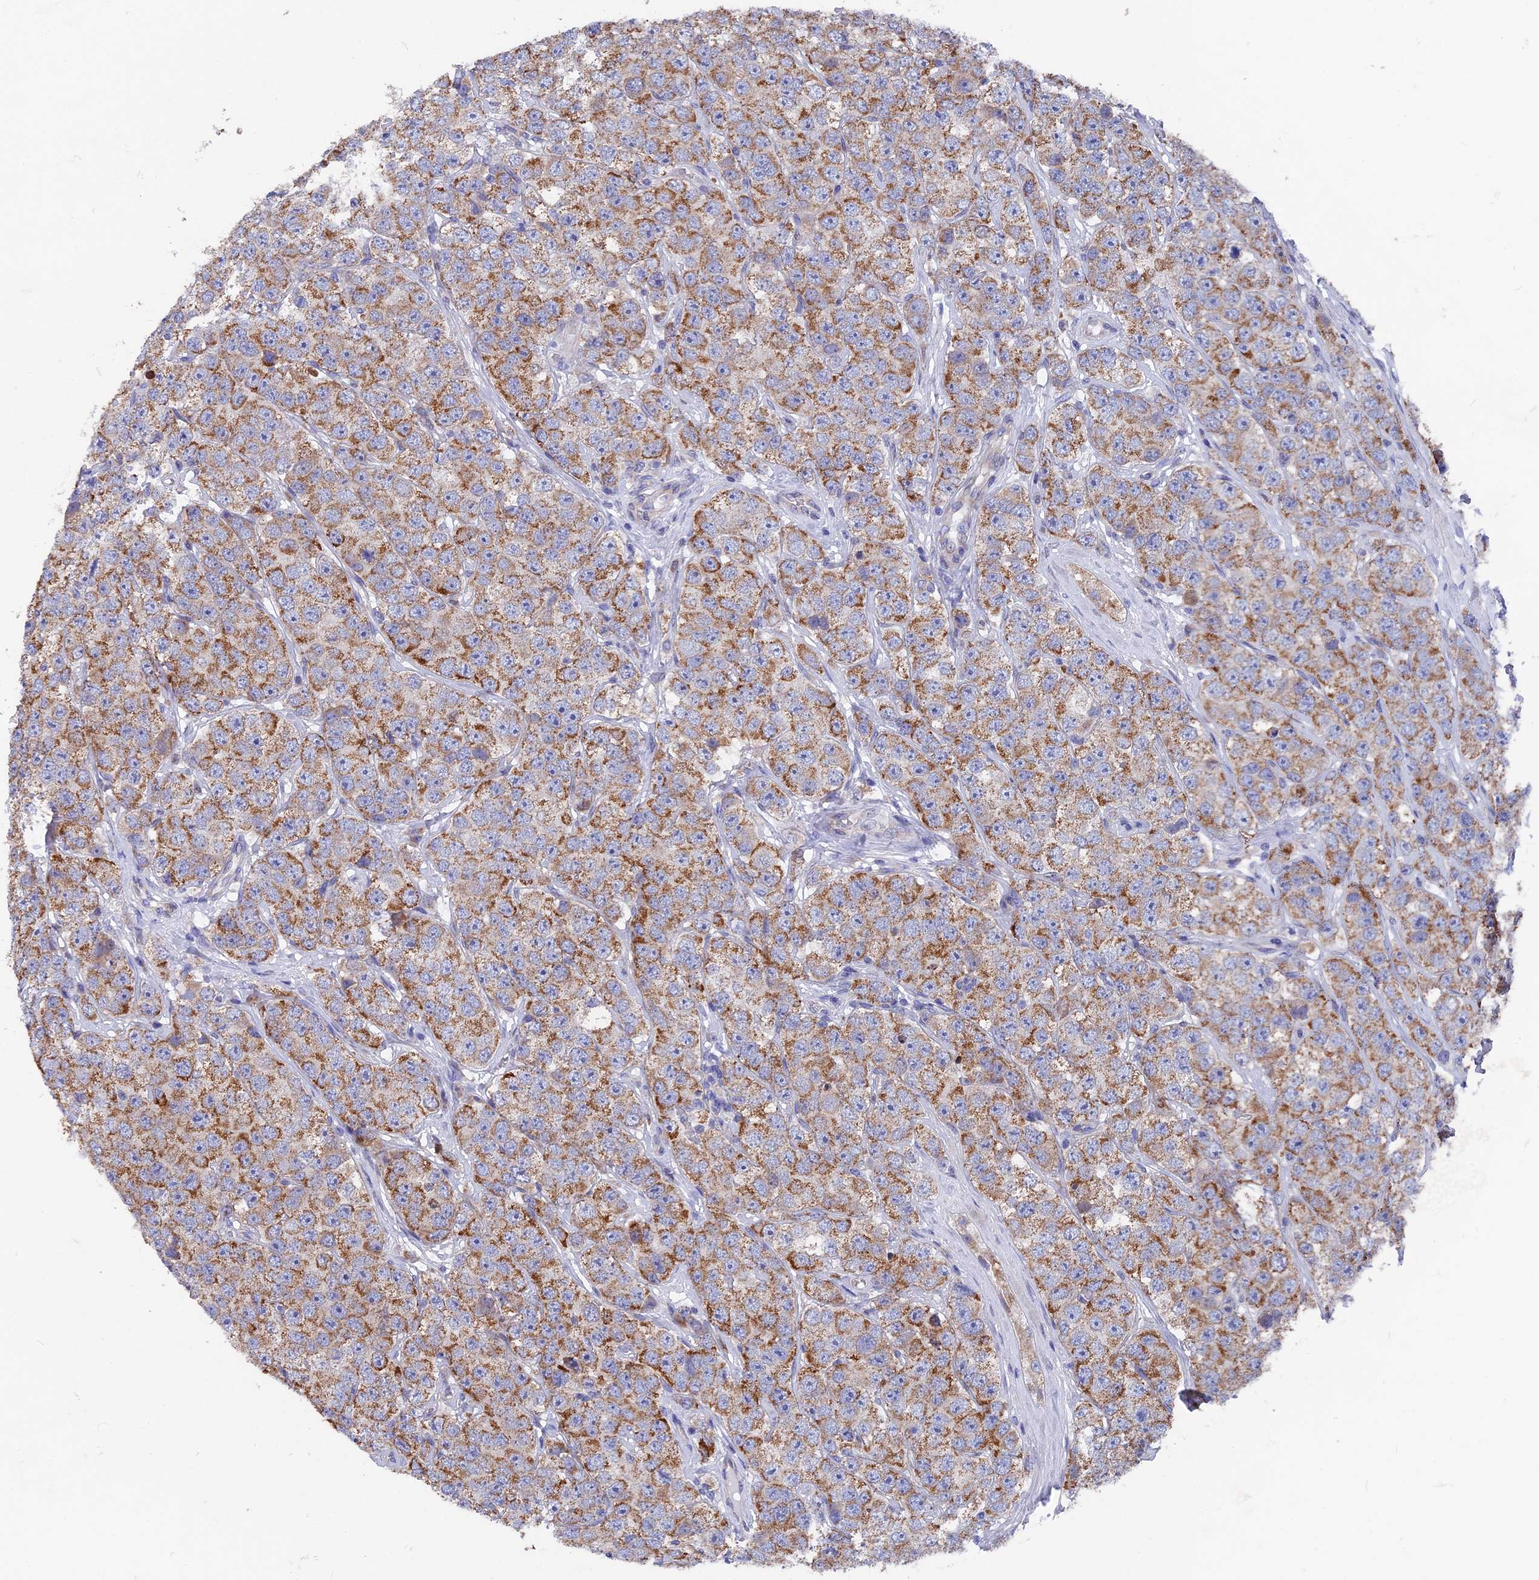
{"staining": {"intensity": "moderate", "quantity": ">75%", "location": "cytoplasmic/membranous"}, "tissue": "testis cancer", "cell_type": "Tumor cells", "image_type": "cancer", "snomed": [{"axis": "morphology", "description": "Seminoma, NOS"}, {"axis": "topography", "description": "Testis"}], "caption": "Seminoma (testis) stained for a protein (brown) exhibits moderate cytoplasmic/membranous positive positivity in approximately >75% of tumor cells.", "gene": "AK4", "patient": {"sex": "male", "age": 28}}